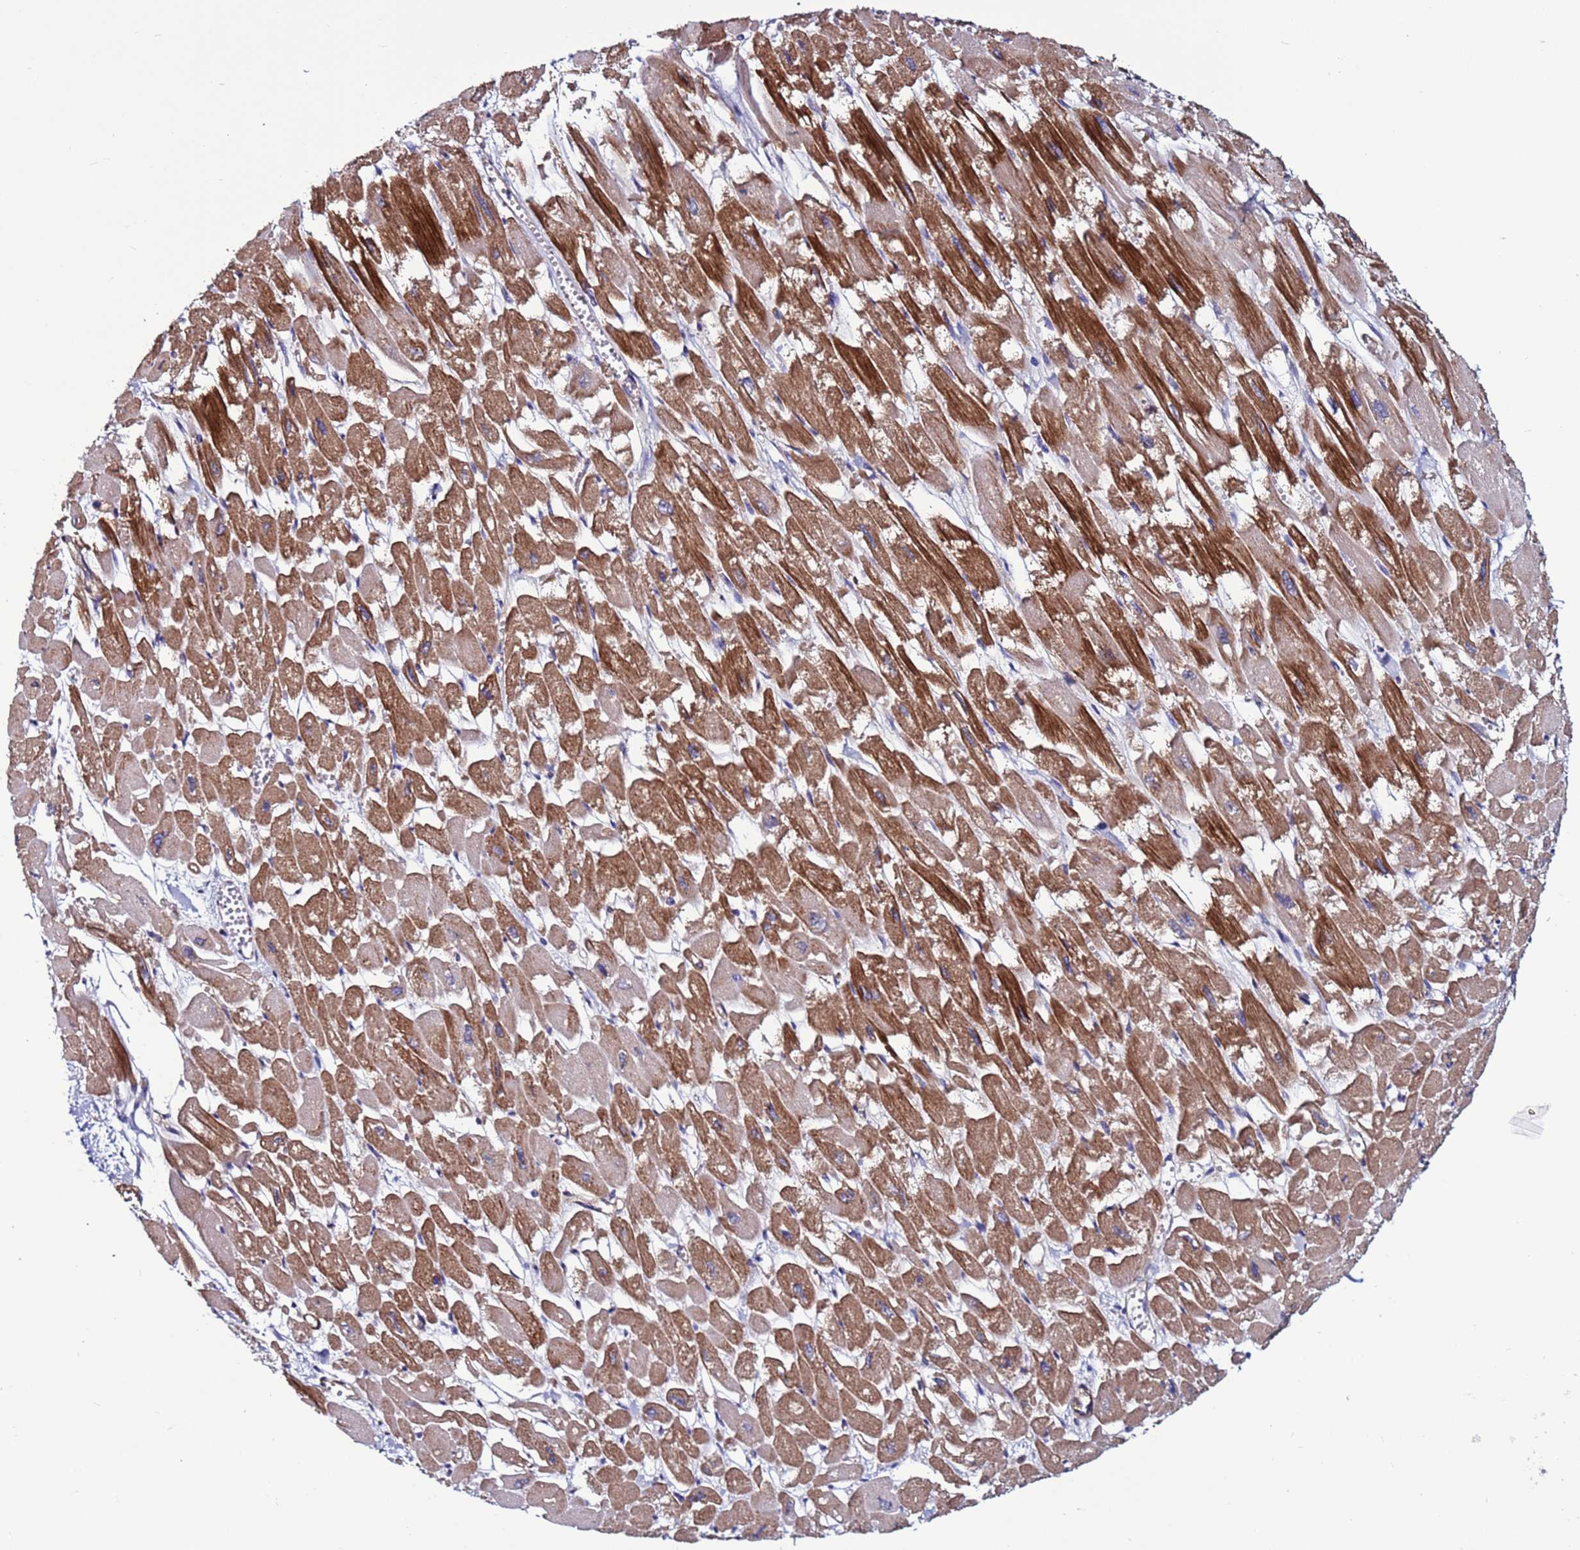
{"staining": {"intensity": "strong", "quantity": "25%-75%", "location": "cytoplasmic/membranous"}, "tissue": "heart muscle", "cell_type": "Cardiomyocytes", "image_type": "normal", "snomed": [{"axis": "morphology", "description": "Normal tissue, NOS"}, {"axis": "topography", "description": "Heart"}], "caption": "Protein staining by immunohistochemistry displays strong cytoplasmic/membranous expression in about 25%-75% of cardiomyocytes in benign heart muscle. Nuclei are stained in blue.", "gene": "EFCAB8", "patient": {"sex": "male", "age": 54}}